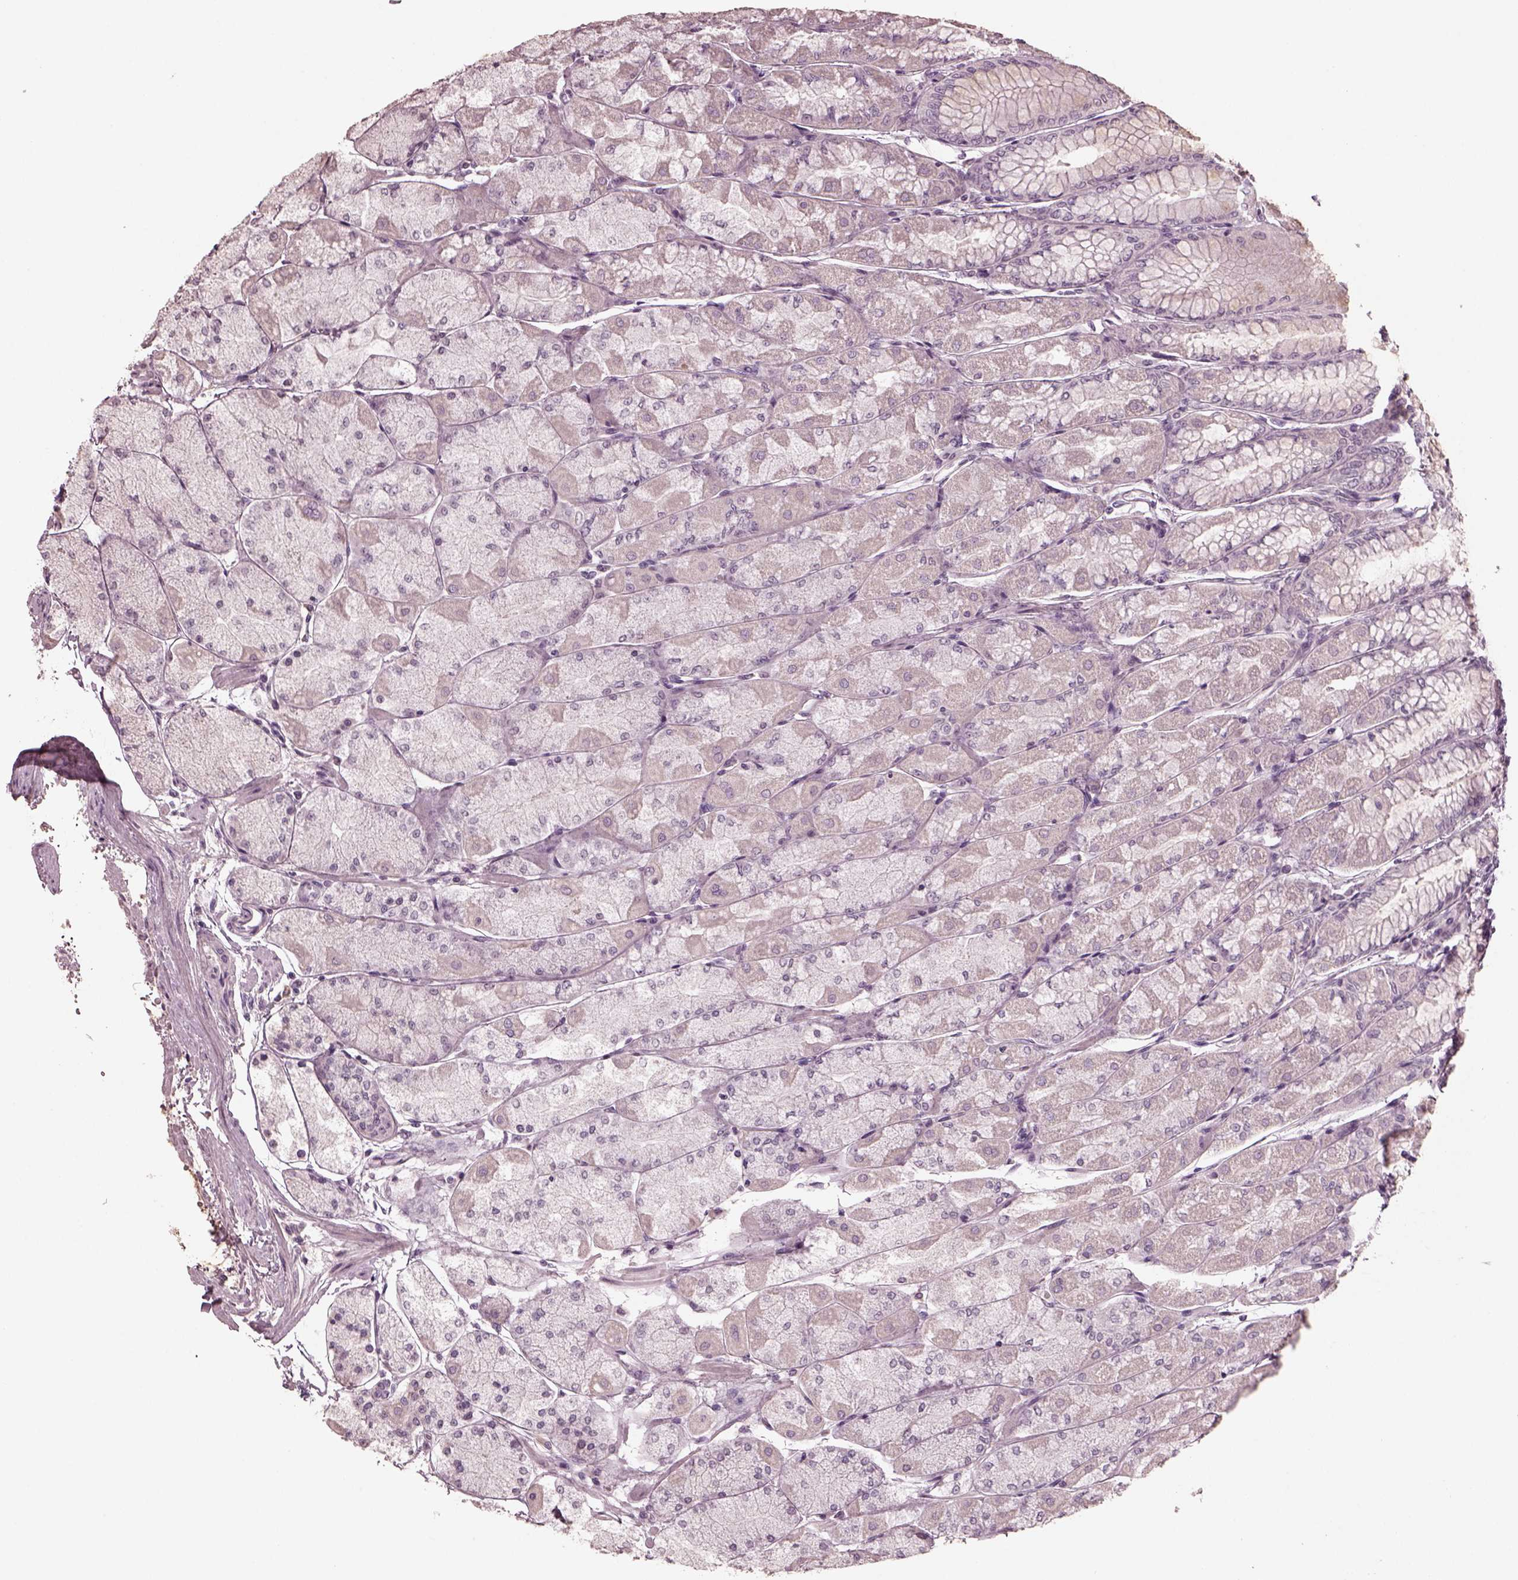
{"staining": {"intensity": "negative", "quantity": "none", "location": "none"}, "tissue": "stomach", "cell_type": "Glandular cells", "image_type": "normal", "snomed": [{"axis": "morphology", "description": "Normal tissue, NOS"}, {"axis": "topography", "description": "Stomach, upper"}], "caption": "Immunohistochemistry (IHC) of benign stomach reveals no expression in glandular cells. (Brightfield microscopy of DAB immunohistochemistry (IHC) at high magnification).", "gene": "RCVRN", "patient": {"sex": "male", "age": 60}}